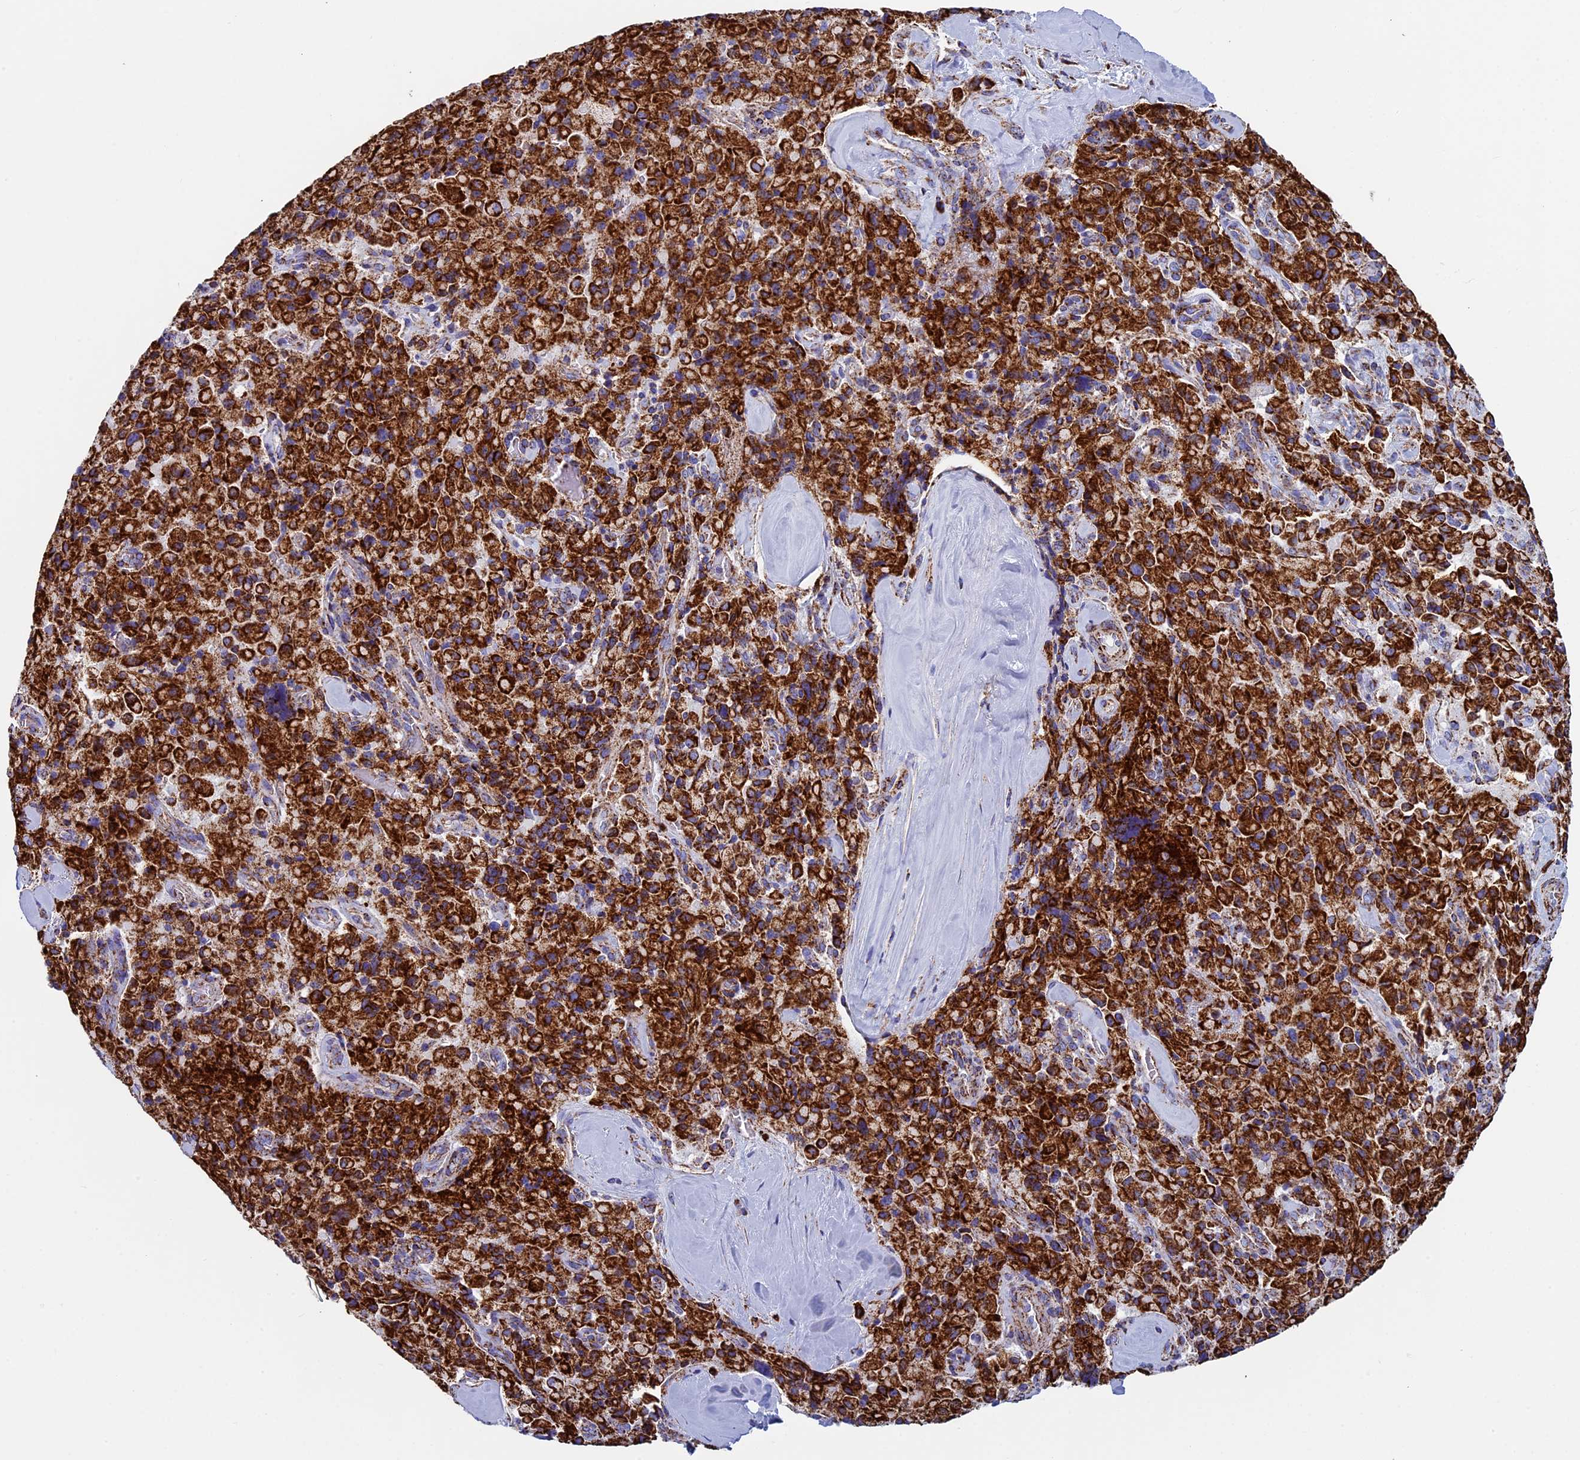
{"staining": {"intensity": "strong", "quantity": ">75%", "location": "cytoplasmic/membranous"}, "tissue": "pancreatic cancer", "cell_type": "Tumor cells", "image_type": "cancer", "snomed": [{"axis": "morphology", "description": "Adenocarcinoma, NOS"}, {"axis": "topography", "description": "Pancreas"}], "caption": "Pancreatic cancer (adenocarcinoma) stained with DAB (3,3'-diaminobenzidine) IHC demonstrates high levels of strong cytoplasmic/membranous expression in about >75% of tumor cells.", "gene": "UQCRFS1", "patient": {"sex": "male", "age": 65}}